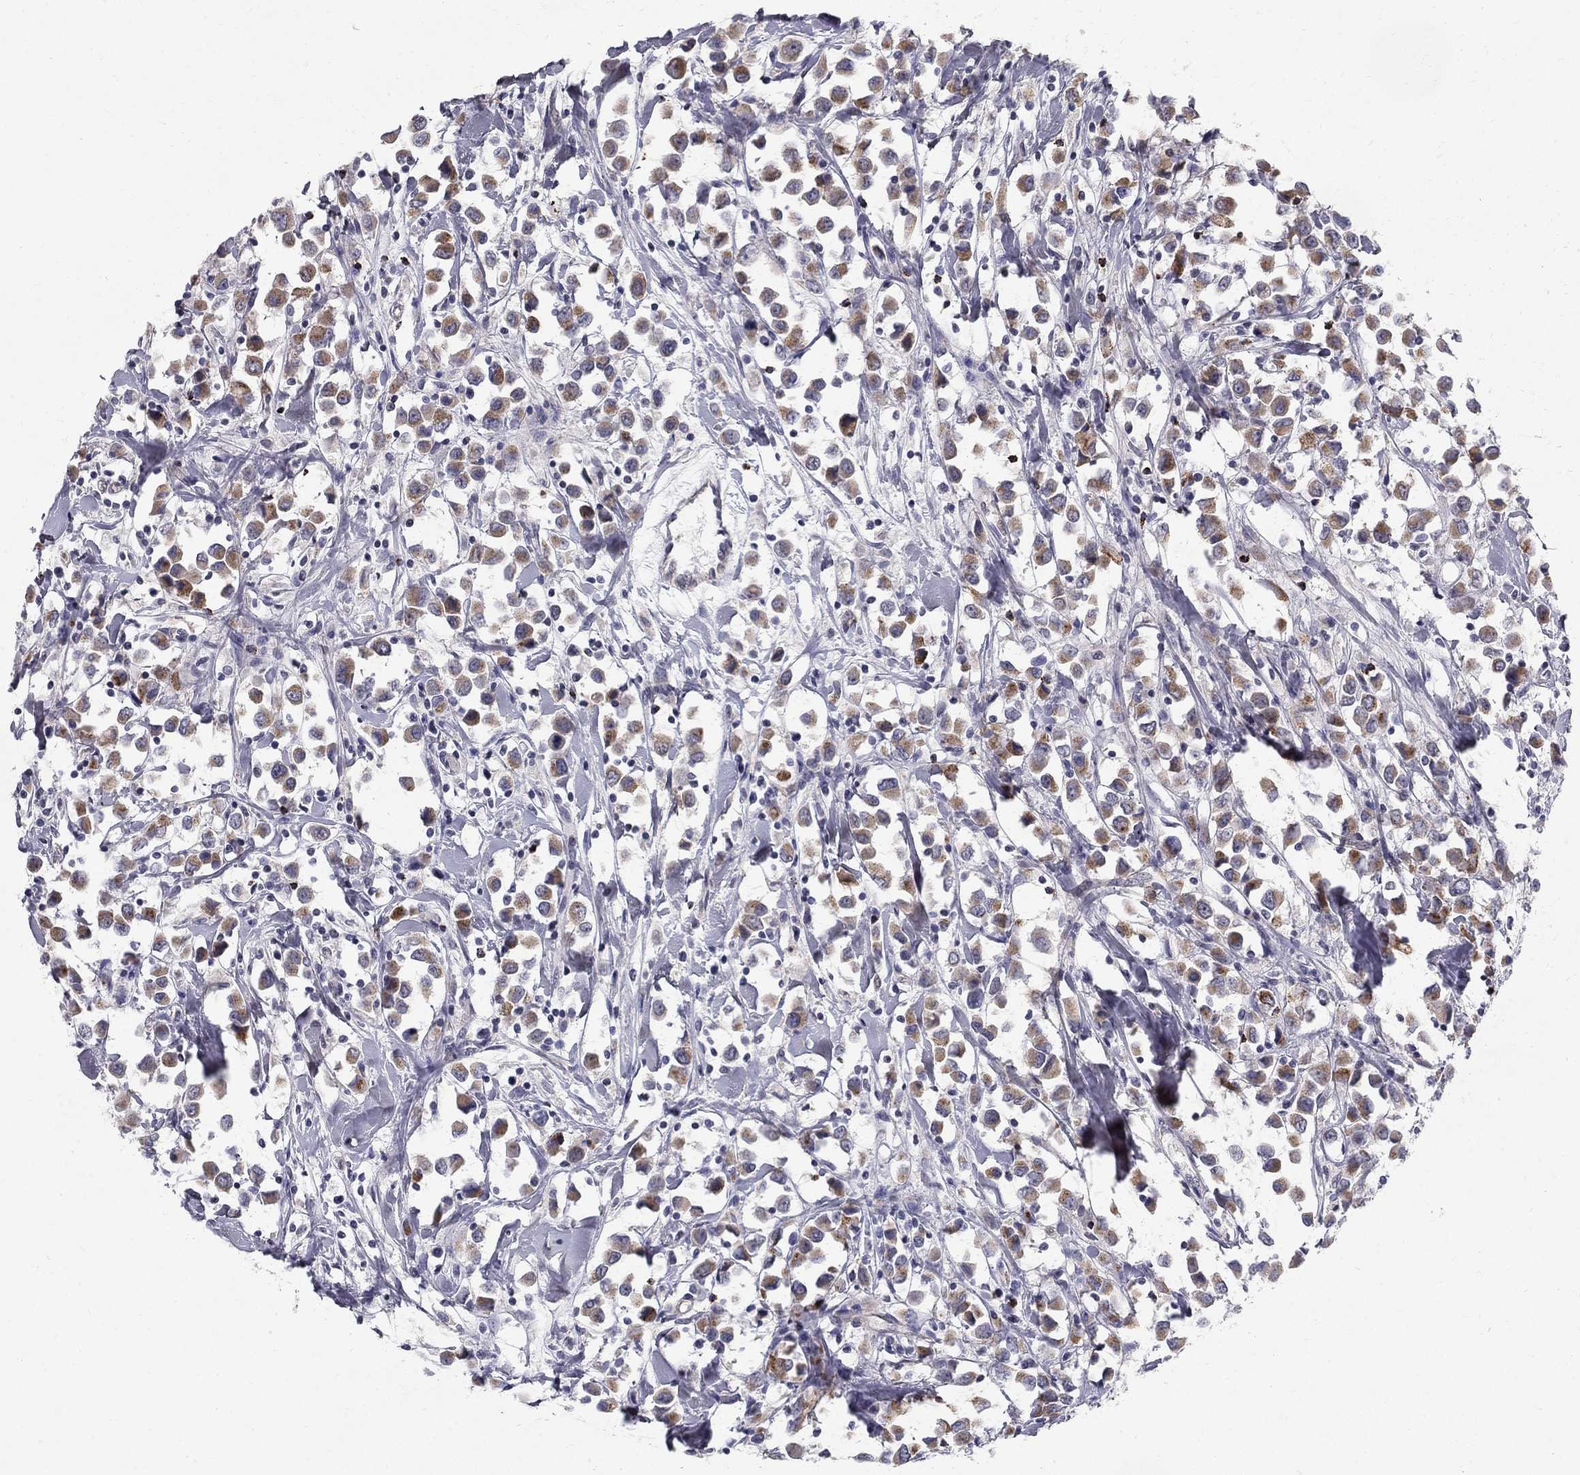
{"staining": {"intensity": "moderate", "quantity": "25%-75%", "location": "cytoplasmic/membranous"}, "tissue": "breast cancer", "cell_type": "Tumor cells", "image_type": "cancer", "snomed": [{"axis": "morphology", "description": "Duct carcinoma"}, {"axis": "topography", "description": "Breast"}], "caption": "Immunohistochemical staining of breast cancer shows moderate cytoplasmic/membranous protein positivity in about 25%-75% of tumor cells.", "gene": "CLIC6", "patient": {"sex": "female", "age": 61}}